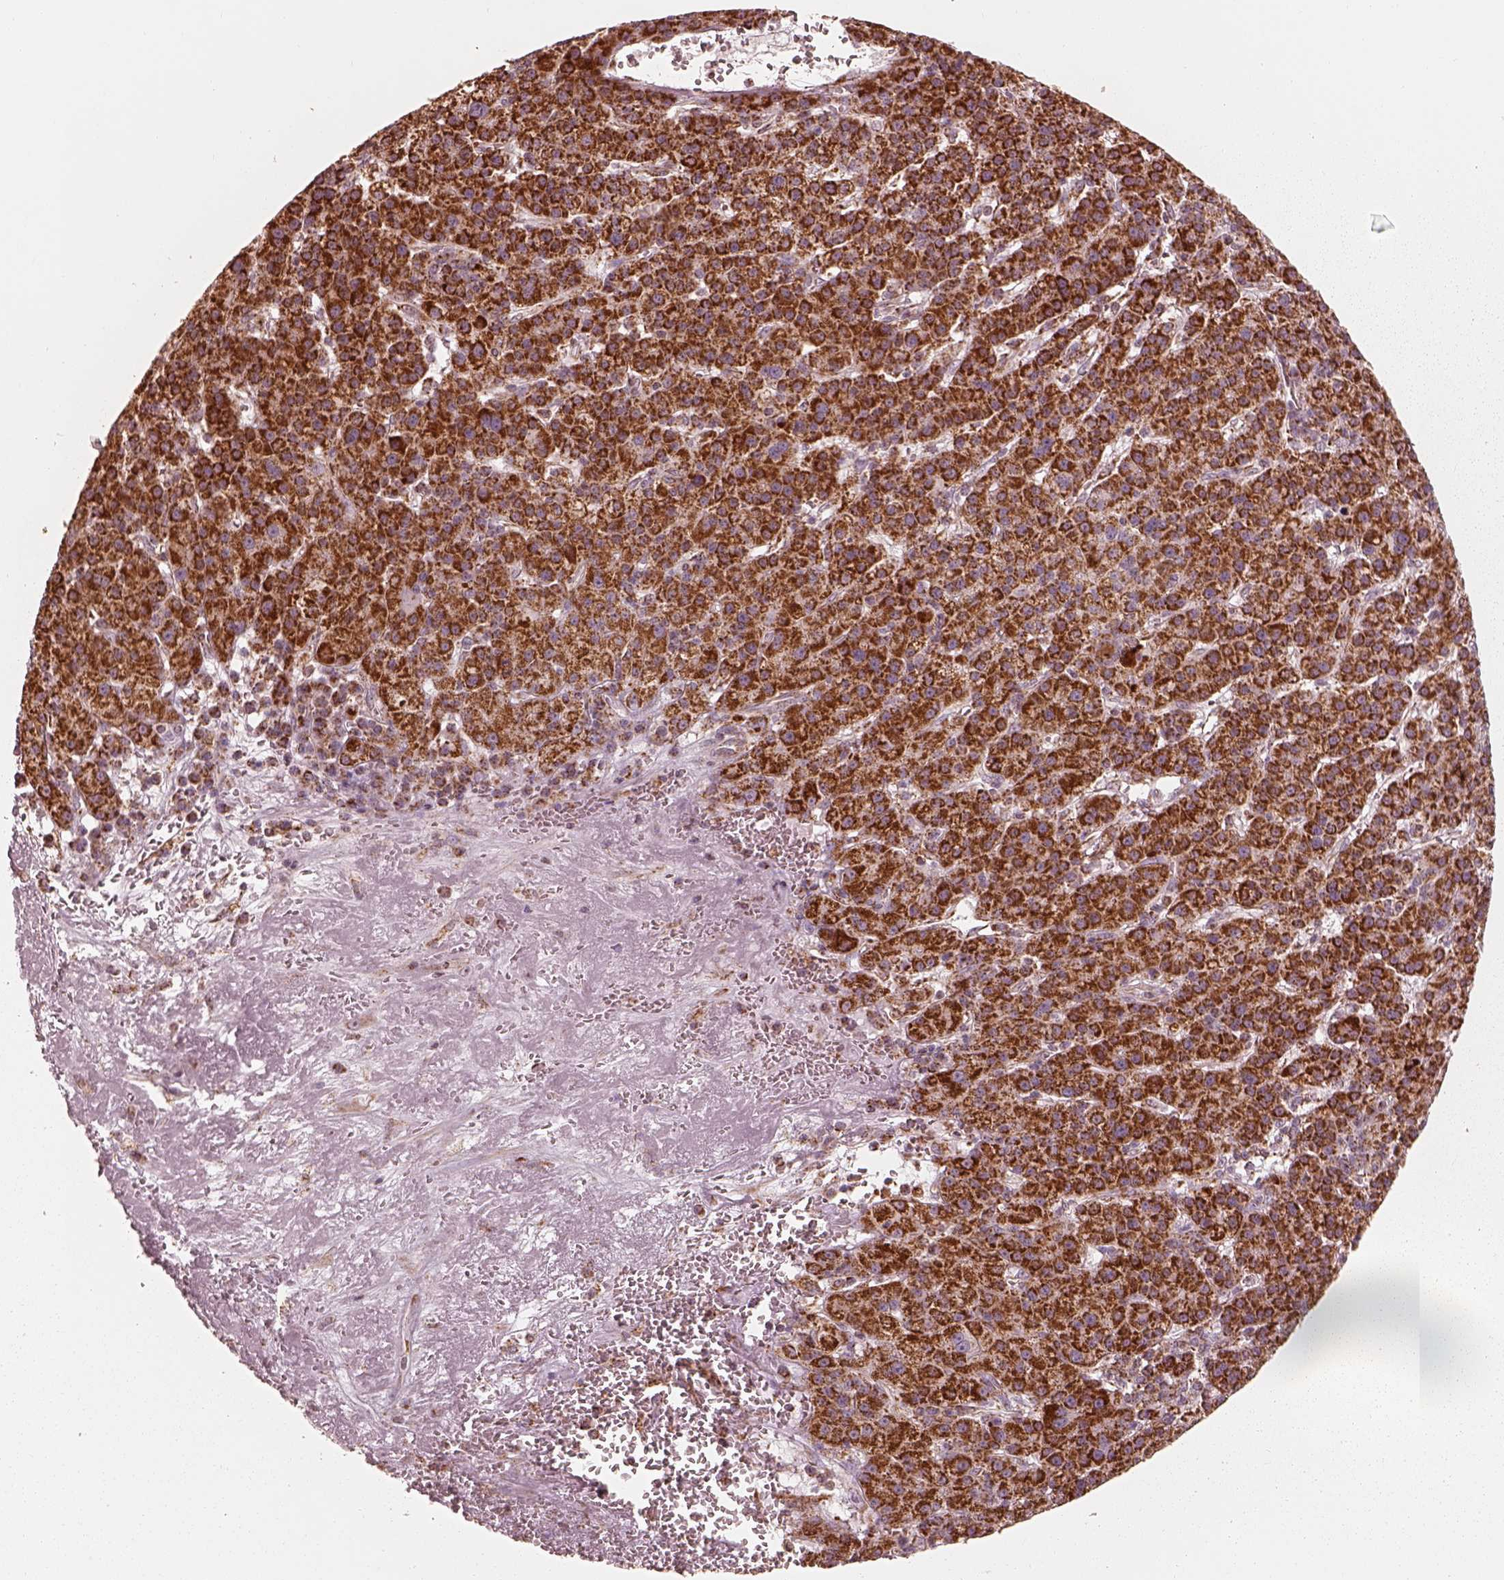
{"staining": {"intensity": "strong", "quantity": ">75%", "location": "cytoplasmic/membranous"}, "tissue": "liver cancer", "cell_type": "Tumor cells", "image_type": "cancer", "snomed": [{"axis": "morphology", "description": "Carcinoma, Hepatocellular, NOS"}, {"axis": "topography", "description": "Liver"}], "caption": "Immunohistochemistry image of hepatocellular carcinoma (liver) stained for a protein (brown), which reveals high levels of strong cytoplasmic/membranous expression in approximately >75% of tumor cells.", "gene": "ENTPD6", "patient": {"sex": "female", "age": 60}}